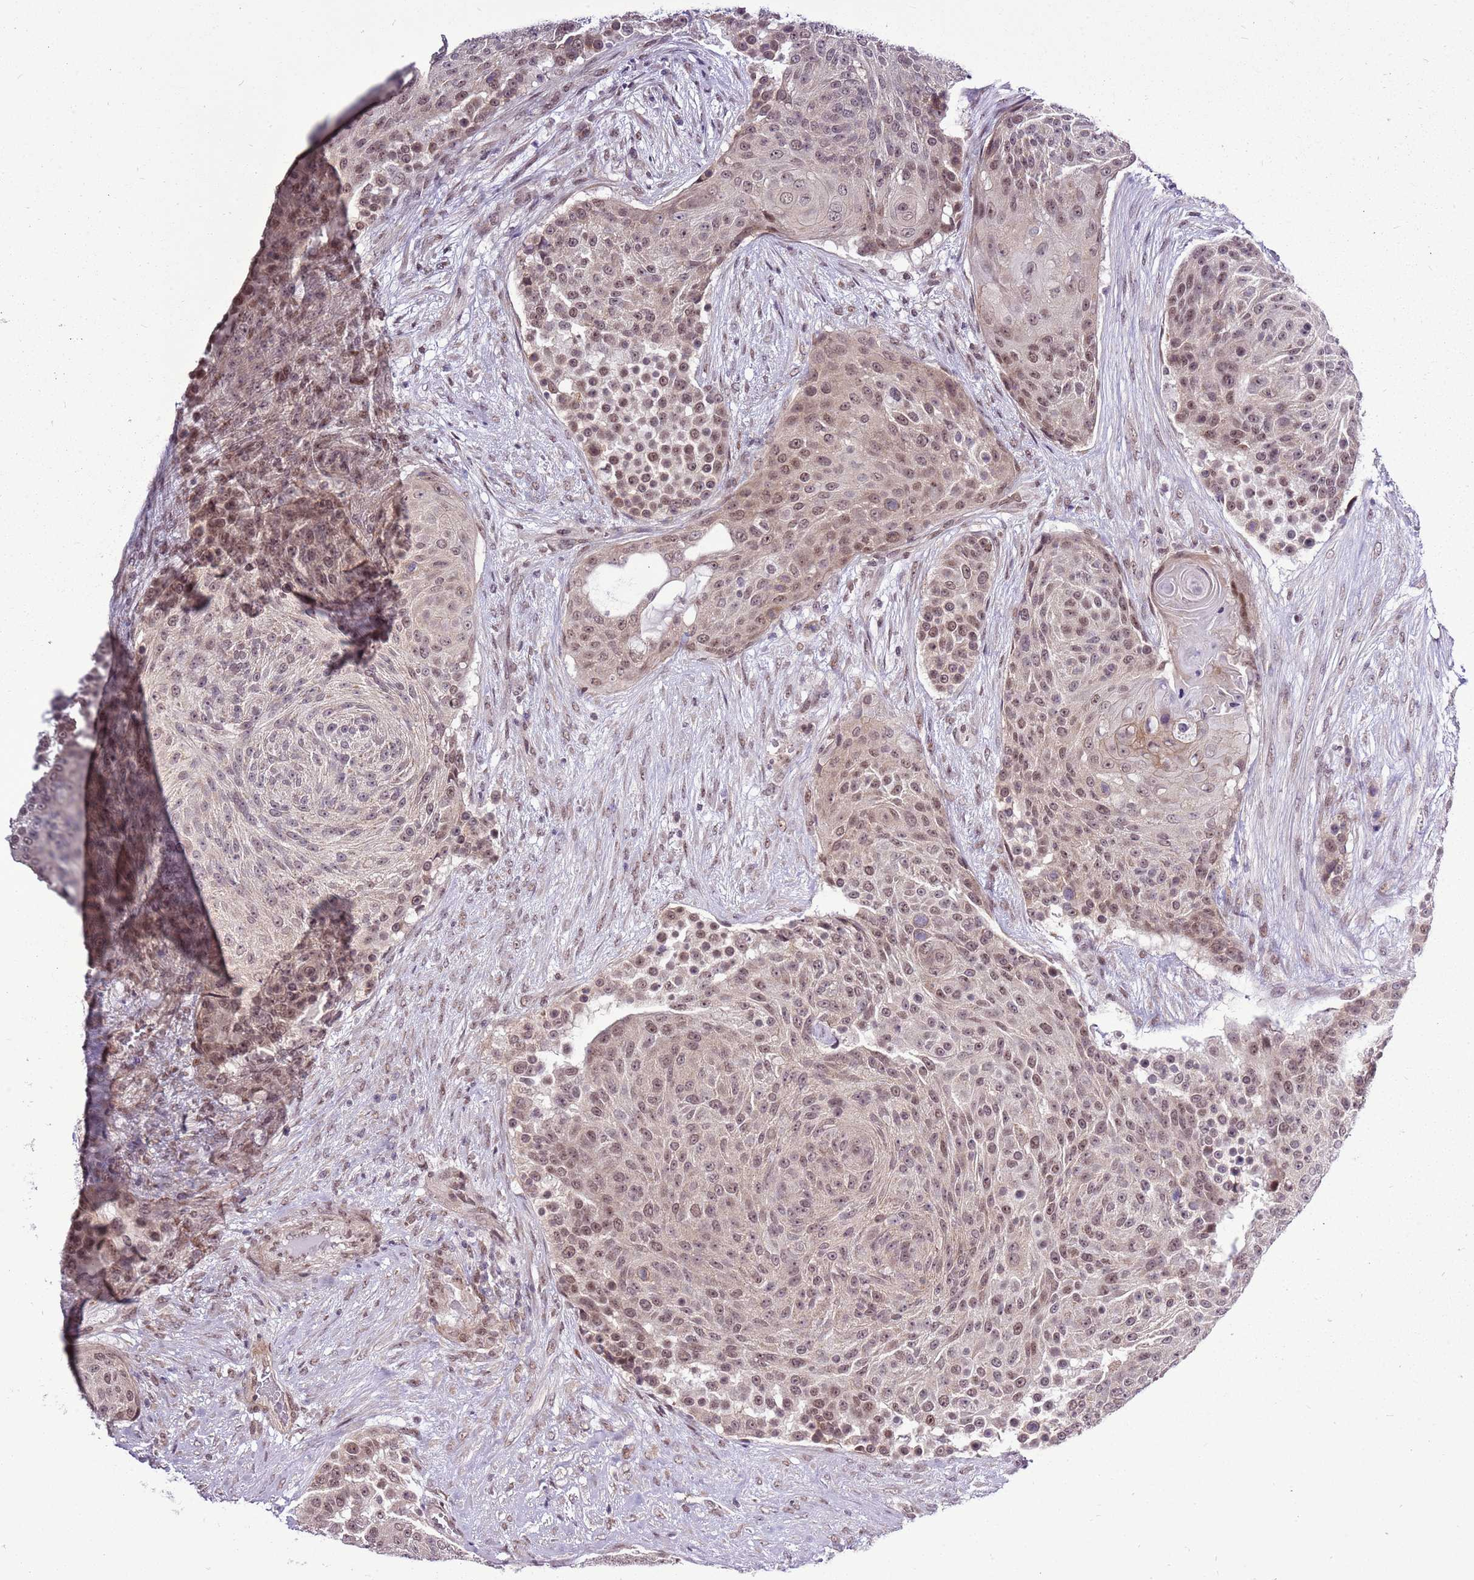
{"staining": {"intensity": "moderate", "quantity": ">75%", "location": "nuclear"}, "tissue": "urothelial cancer", "cell_type": "Tumor cells", "image_type": "cancer", "snomed": [{"axis": "morphology", "description": "Urothelial carcinoma, High grade"}, {"axis": "topography", "description": "Urinary bladder"}], "caption": "Immunohistochemistry (IHC) (DAB) staining of human high-grade urothelial carcinoma exhibits moderate nuclear protein expression in approximately >75% of tumor cells.", "gene": "CCDC166", "patient": {"sex": "female", "age": 63}}